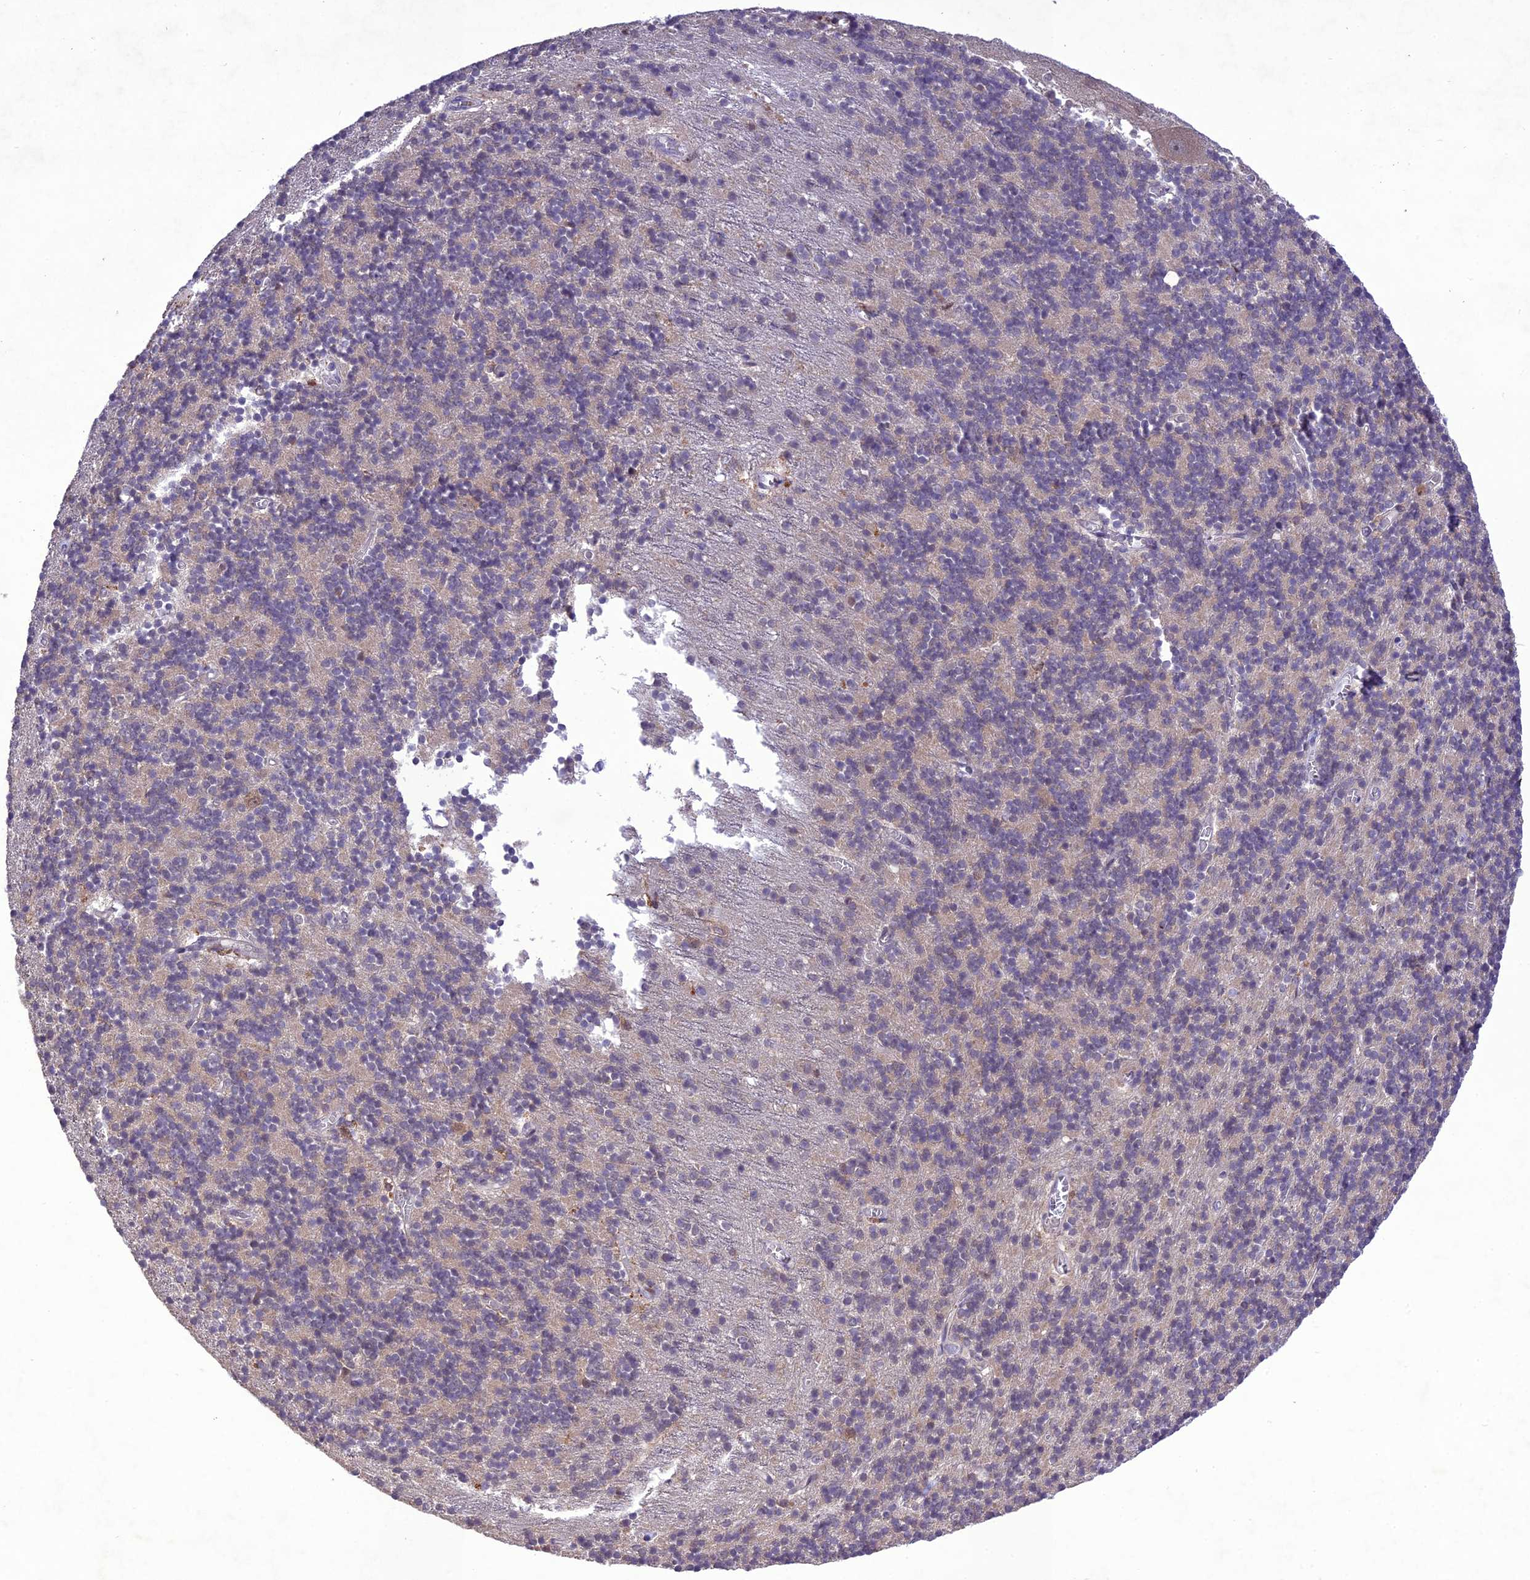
{"staining": {"intensity": "weak", "quantity": "<25%", "location": "cytoplasmic/membranous"}, "tissue": "cerebellum", "cell_type": "Cells in granular layer", "image_type": "normal", "snomed": [{"axis": "morphology", "description": "Normal tissue, NOS"}, {"axis": "topography", "description": "Cerebellum"}], "caption": "DAB immunohistochemical staining of normal cerebellum reveals no significant staining in cells in granular layer.", "gene": "ANKRD52", "patient": {"sex": "male", "age": 54}}